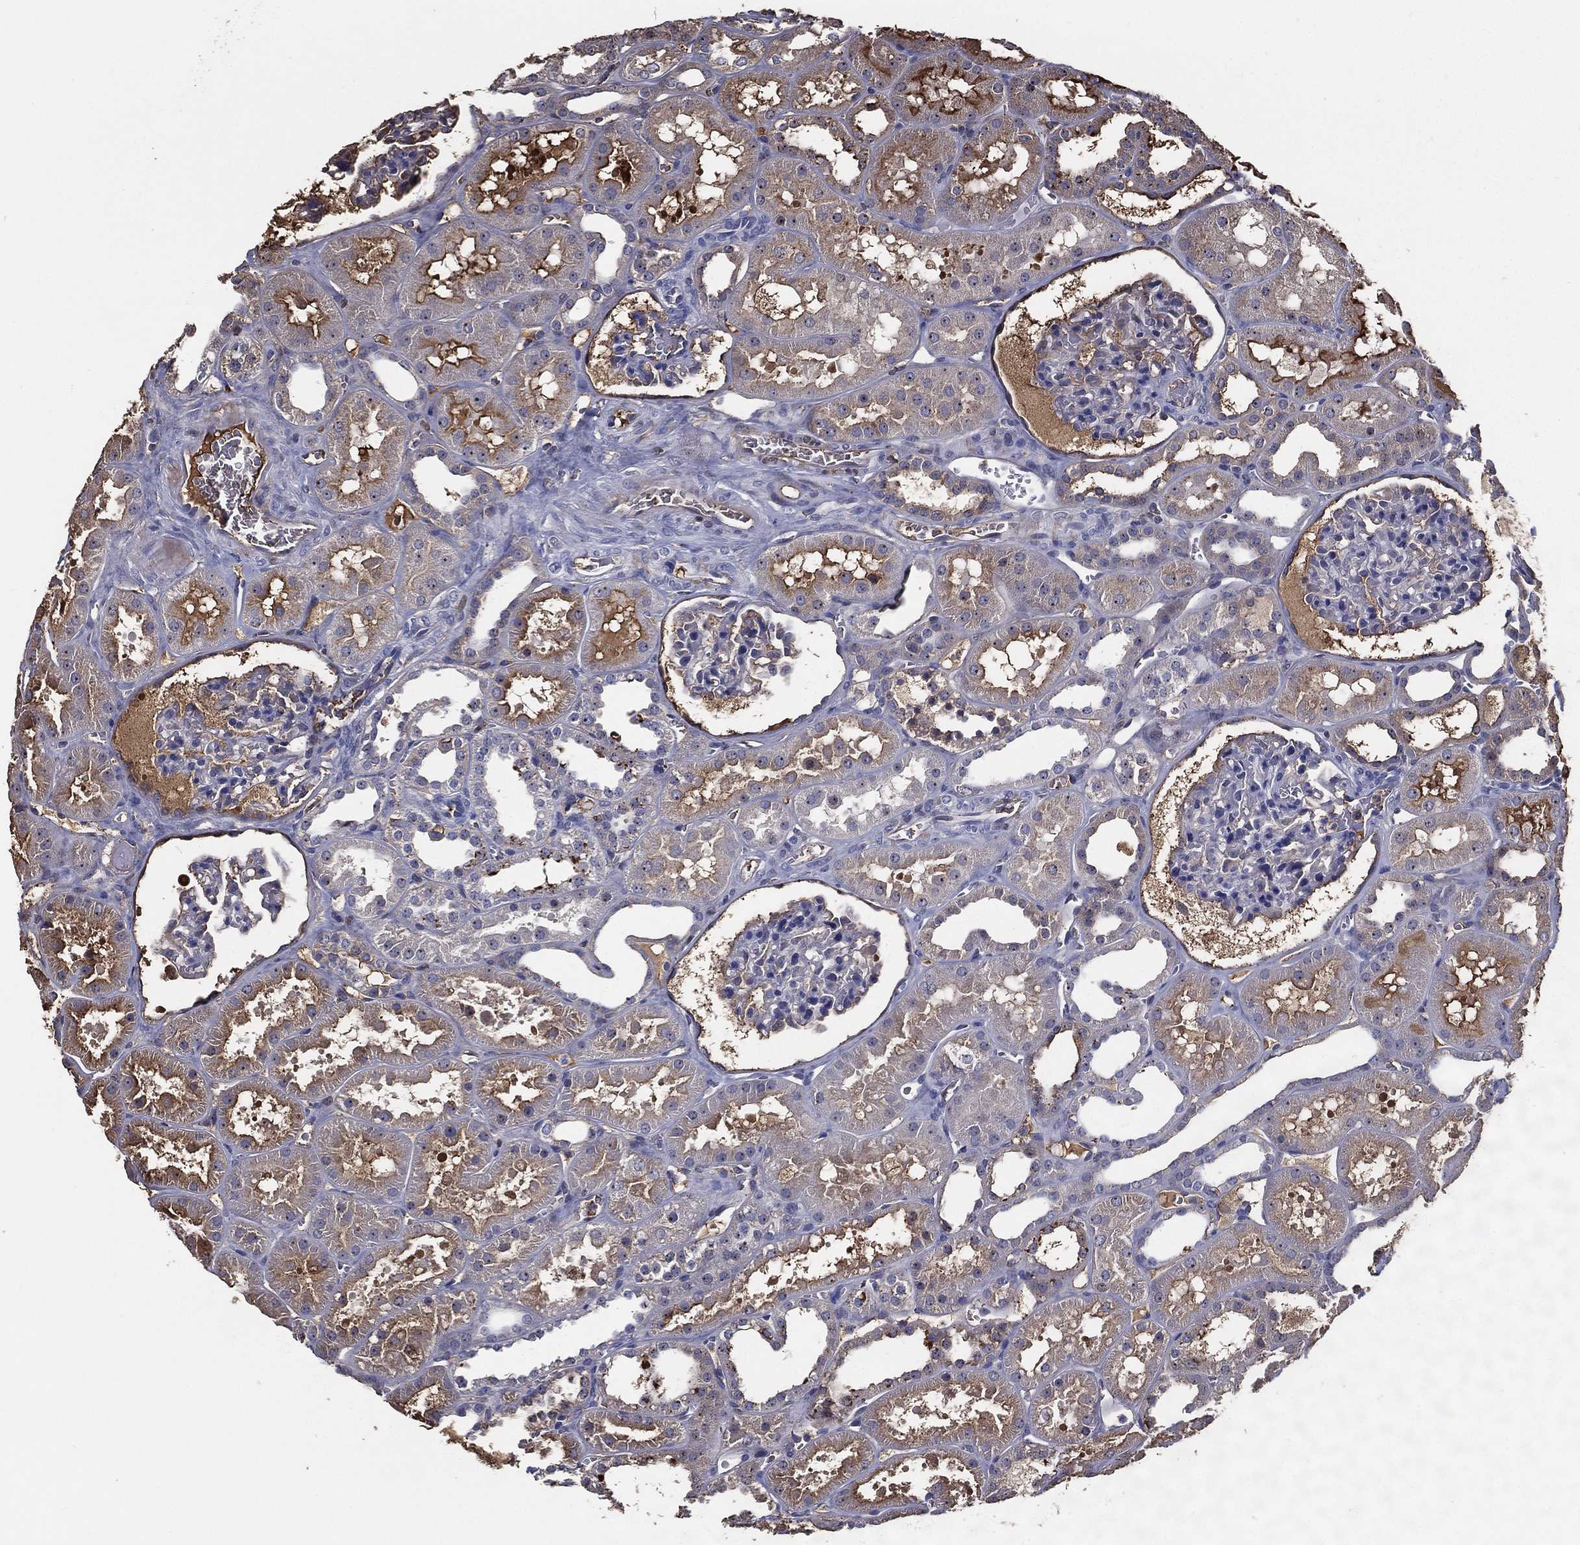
{"staining": {"intensity": "negative", "quantity": "none", "location": "none"}, "tissue": "kidney", "cell_type": "Cells in glomeruli", "image_type": "normal", "snomed": [{"axis": "morphology", "description": "Normal tissue, NOS"}, {"axis": "topography", "description": "Kidney"}], "caption": "Immunohistochemical staining of unremarkable human kidney exhibits no significant positivity in cells in glomeruli. Brightfield microscopy of immunohistochemistry (IHC) stained with DAB (brown) and hematoxylin (blue), captured at high magnification.", "gene": "EFNA1", "patient": {"sex": "female", "age": 41}}